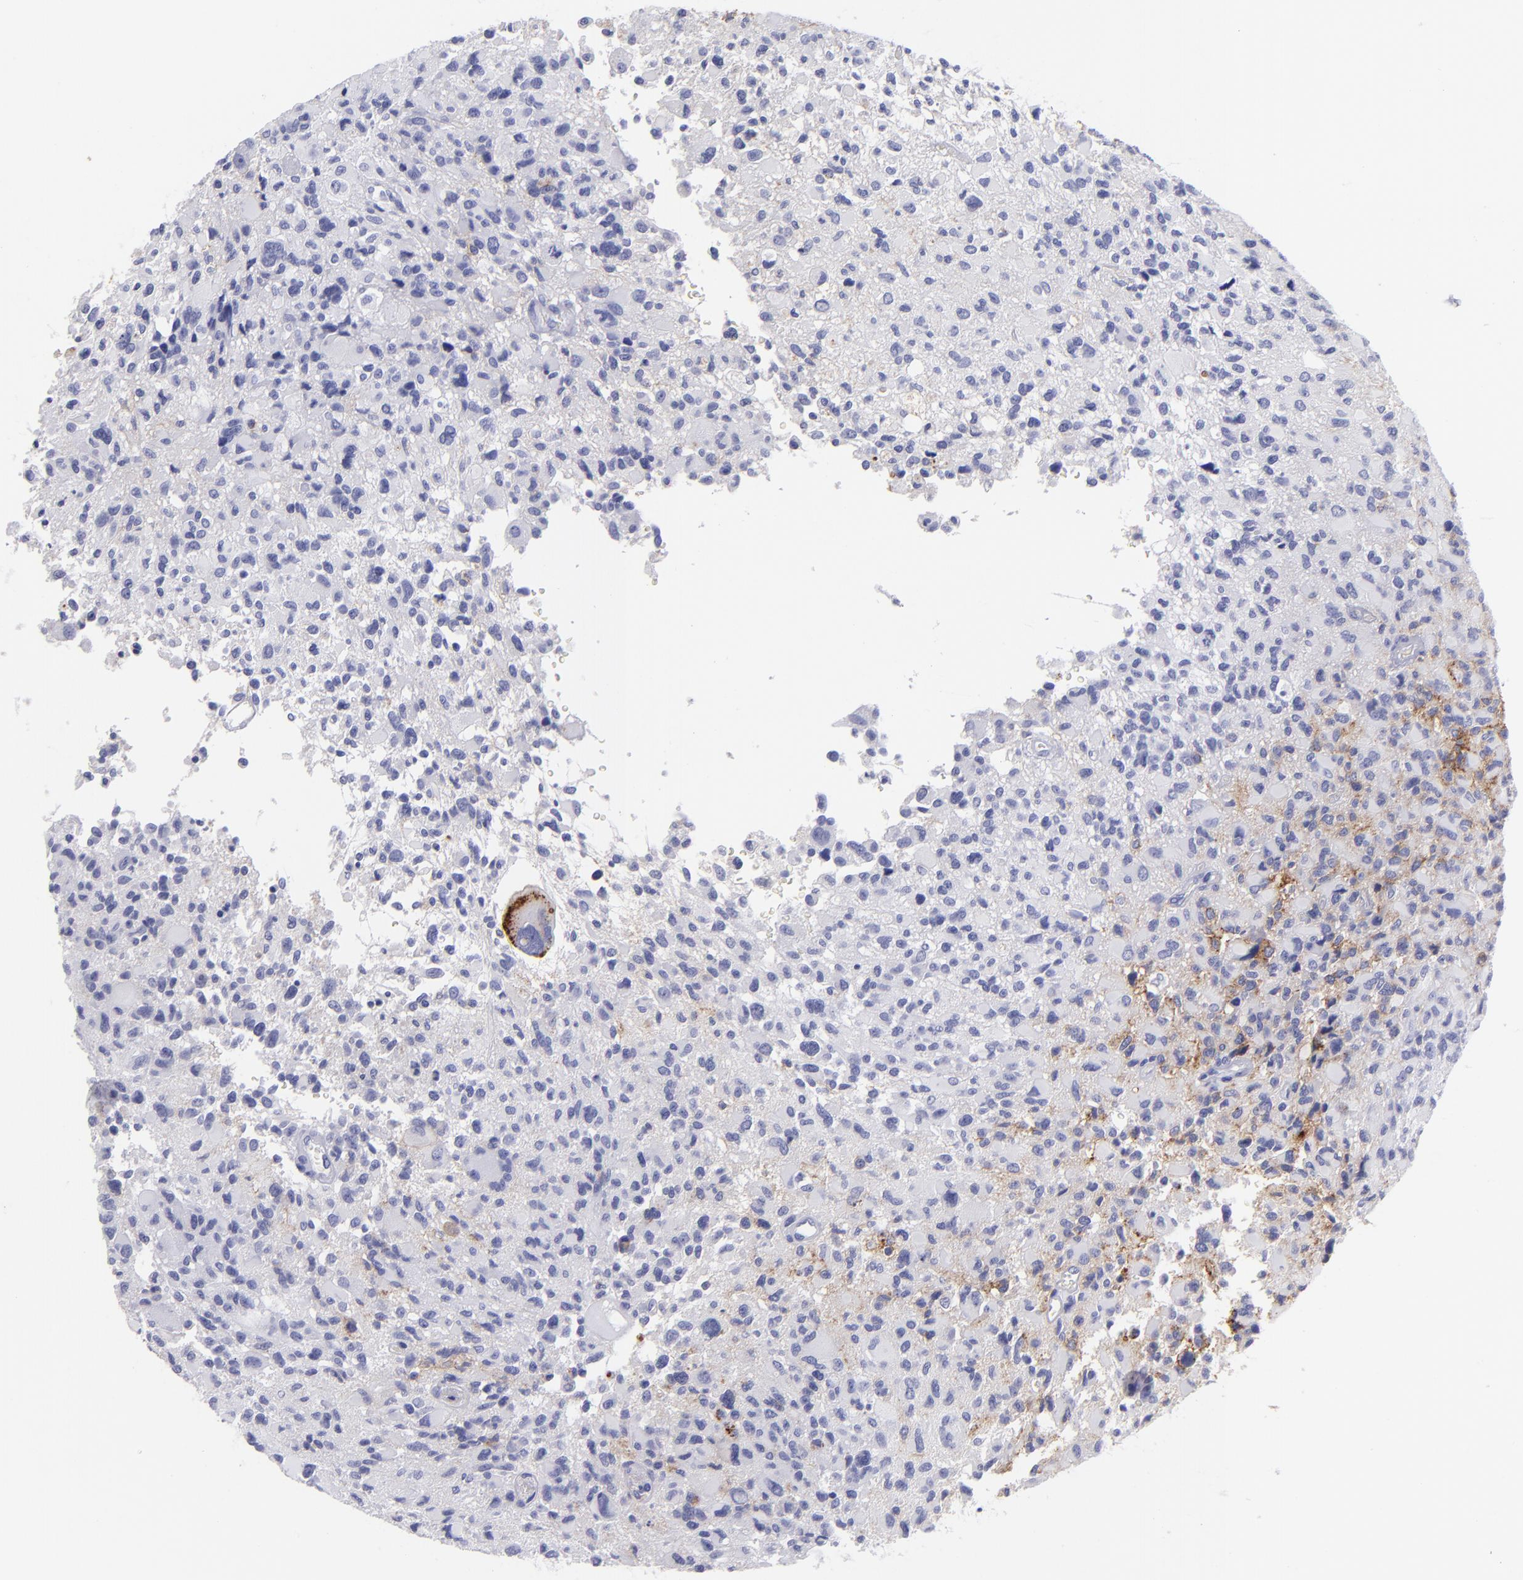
{"staining": {"intensity": "negative", "quantity": "none", "location": "none"}, "tissue": "glioma", "cell_type": "Tumor cells", "image_type": "cancer", "snomed": [{"axis": "morphology", "description": "Glioma, malignant, High grade"}, {"axis": "topography", "description": "Brain"}], "caption": "A histopathology image of glioma stained for a protein reveals no brown staining in tumor cells. The staining is performed using DAB brown chromogen with nuclei counter-stained in using hematoxylin.", "gene": "CD82", "patient": {"sex": "male", "age": 69}}